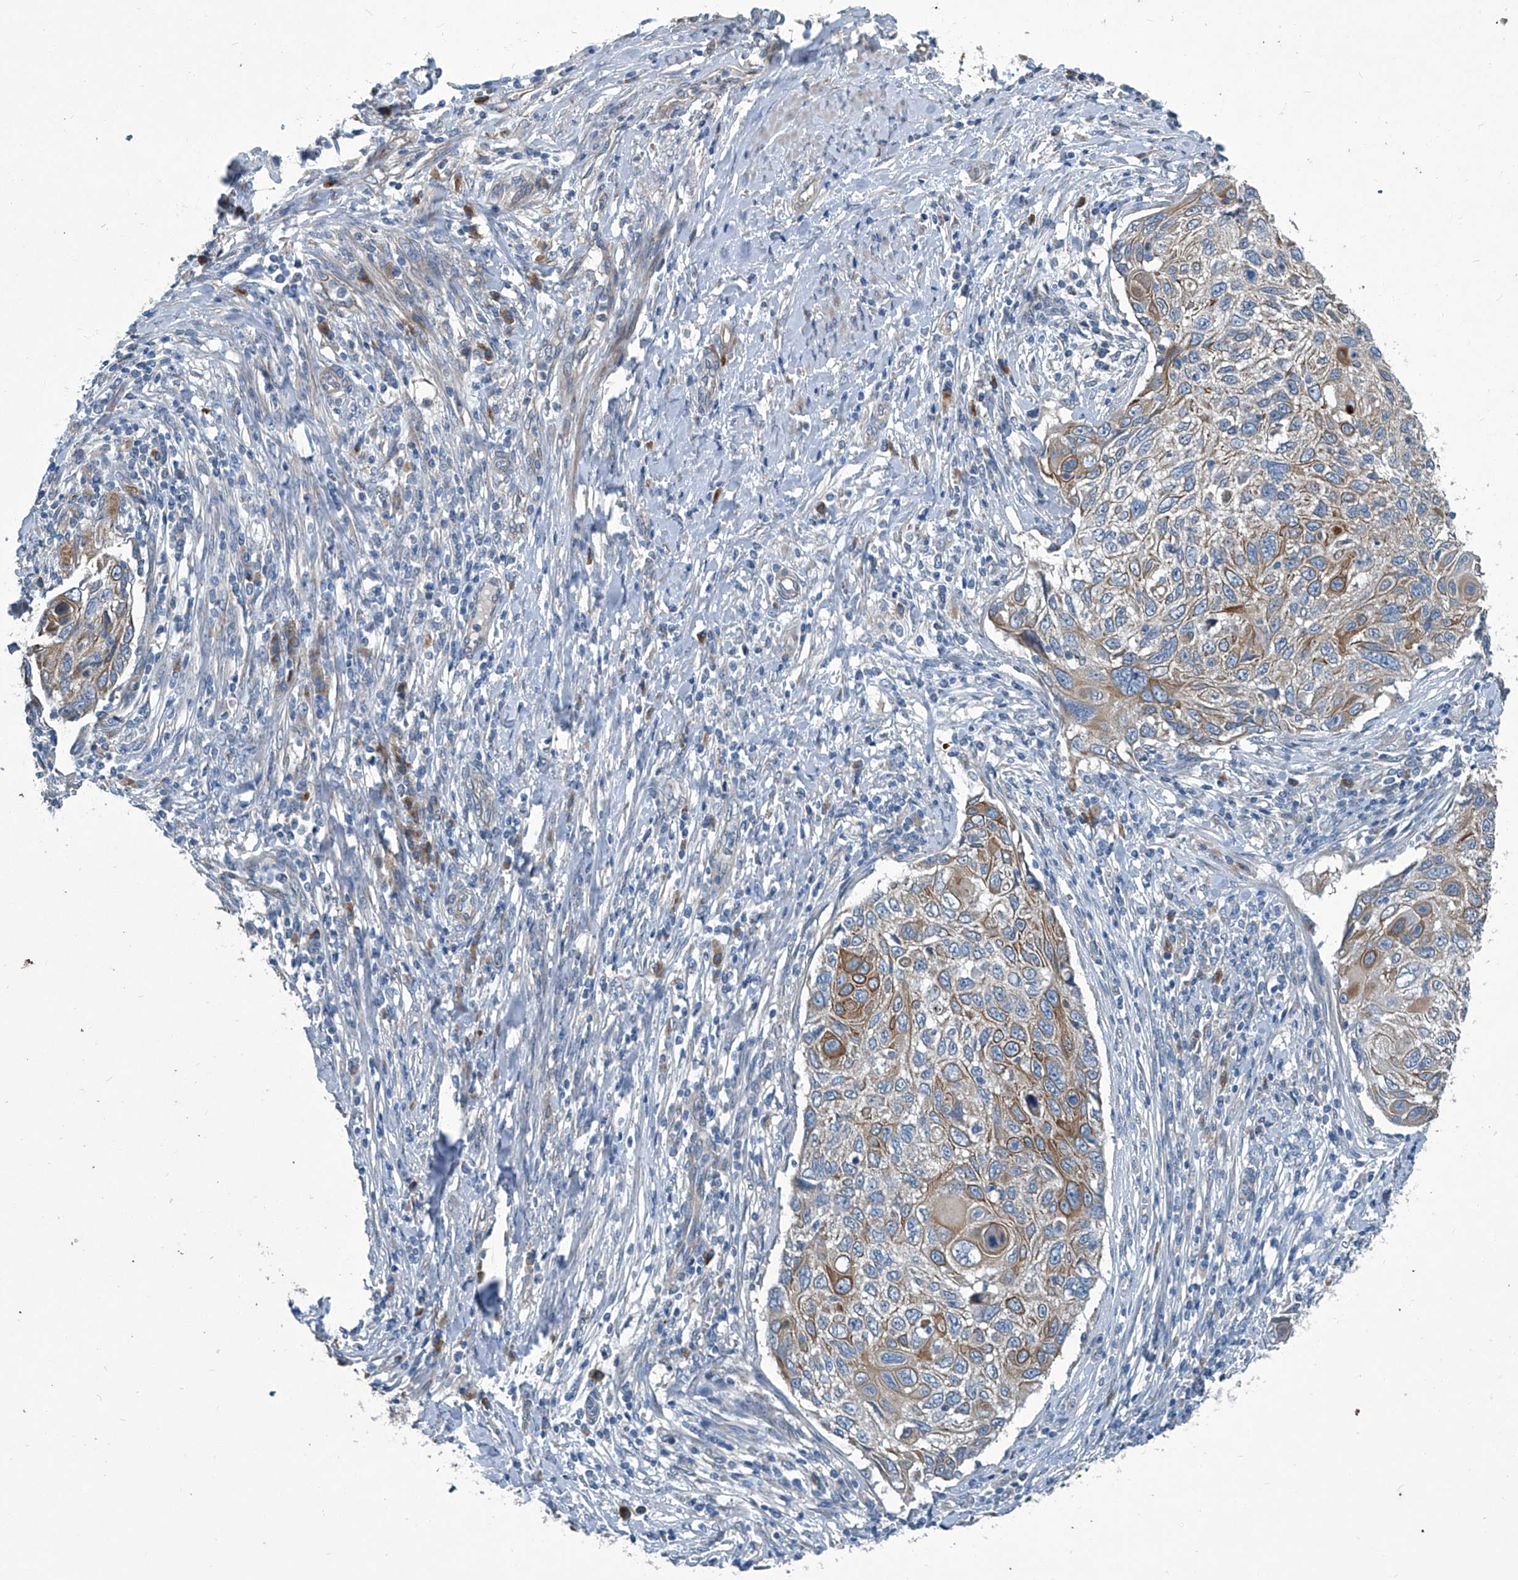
{"staining": {"intensity": "moderate", "quantity": ">75%", "location": "cytoplasmic/membranous"}, "tissue": "cervical cancer", "cell_type": "Tumor cells", "image_type": "cancer", "snomed": [{"axis": "morphology", "description": "Squamous cell carcinoma, NOS"}, {"axis": "topography", "description": "Cervix"}], "caption": "This micrograph demonstrates squamous cell carcinoma (cervical) stained with immunohistochemistry (IHC) to label a protein in brown. The cytoplasmic/membranous of tumor cells show moderate positivity for the protein. Nuclei are counter-stained blue.", "gene": "SLC26A11", "patient": {"sex": "female", "age": 70}}